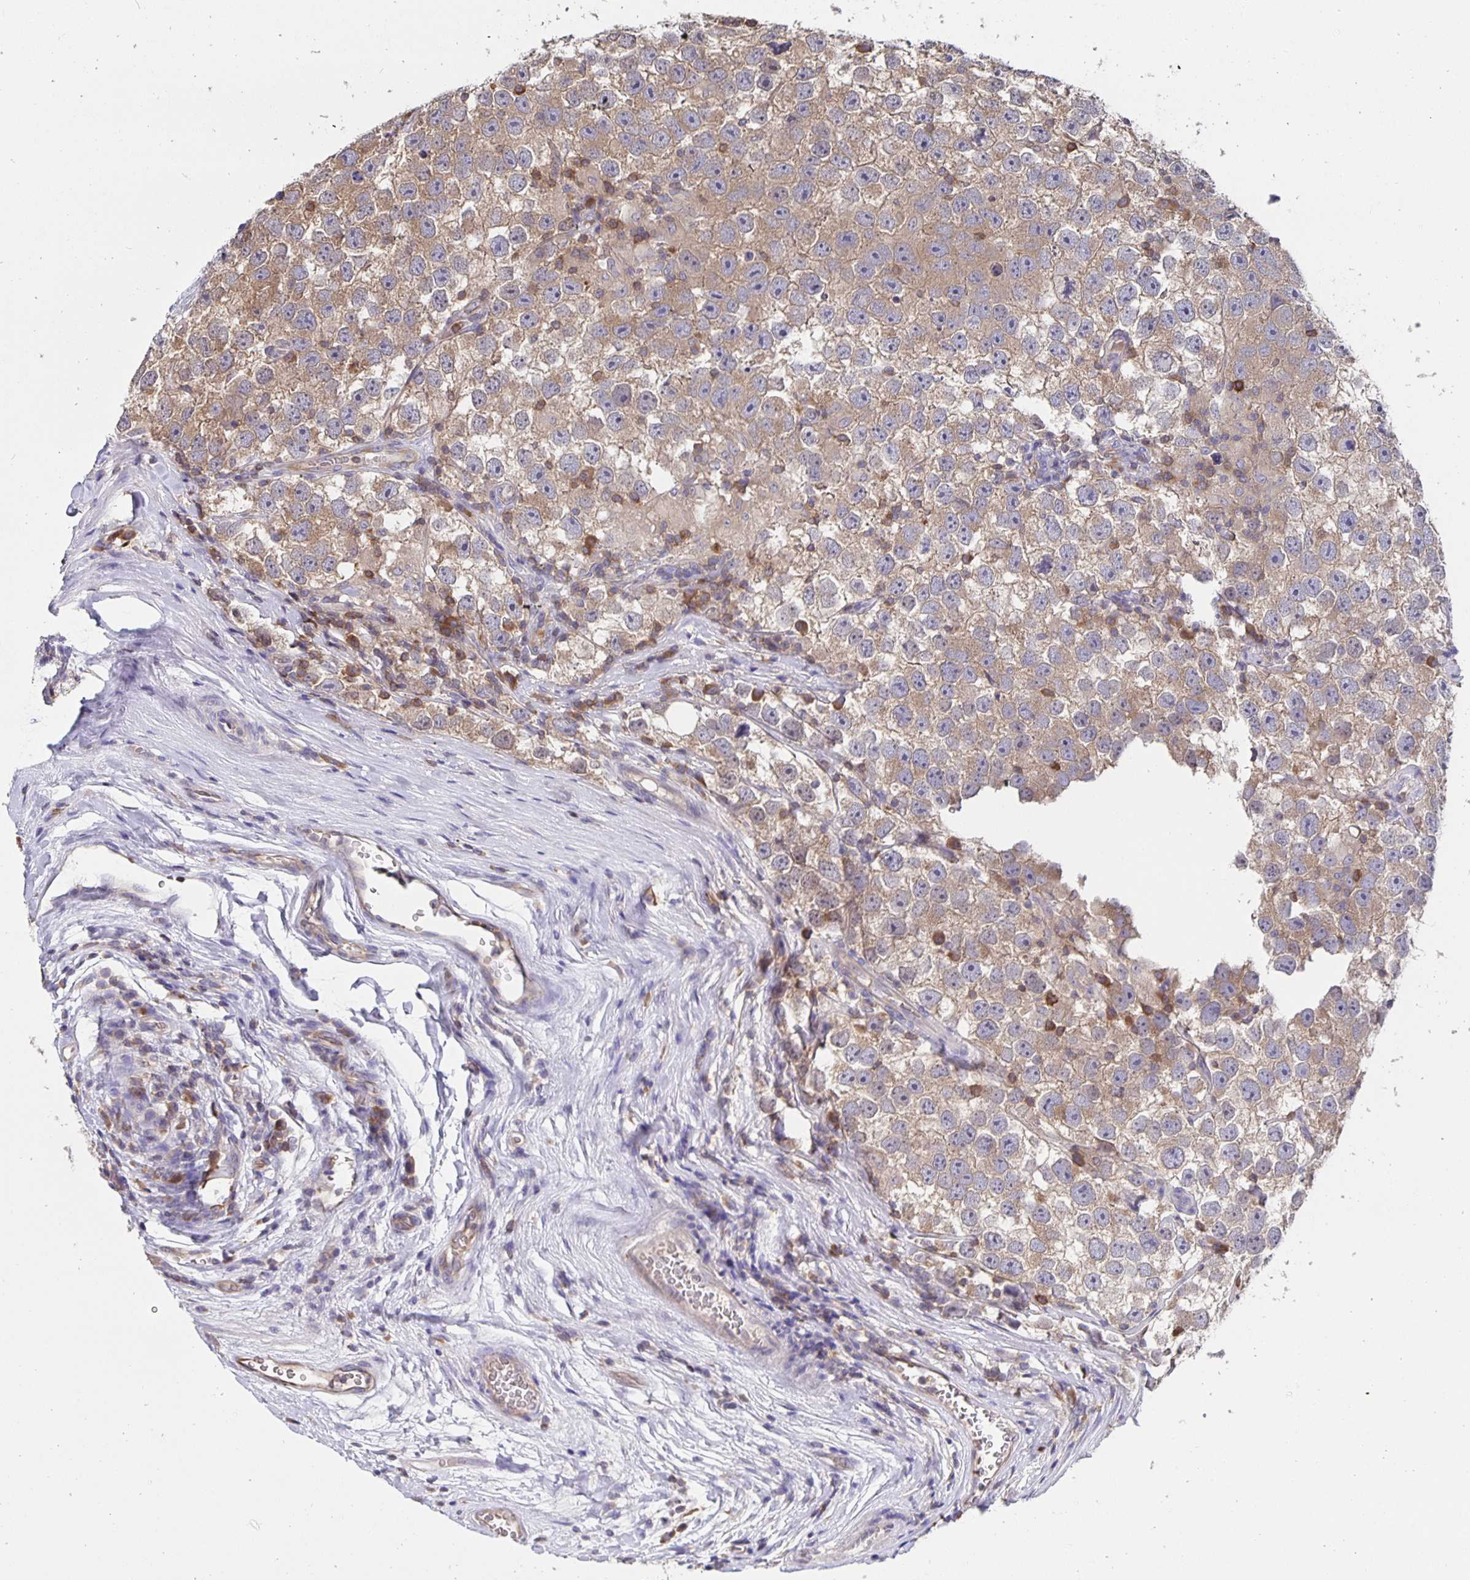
{"staining": {"intensity": "weak", "quantity": ">75%", "location": "cytoplasmic/membranous"}, "tissue": "testis cancer", "cell_type": "Tumor cells", "image_type": "cancer", "snomed": [{"axis": "morphology", "description": "Seminoma, NOS"}, {"axis": "topography", "description": "Testis"}], "caption": "Protein positivity by immunohistochemistry (IHC) reveals weak cytoplasmic/membranous positivity in approximately >75% of tumor cells in testis seminoma.", "gene": "FEM1C", "patient": {"sex": "male", "age": 26}}